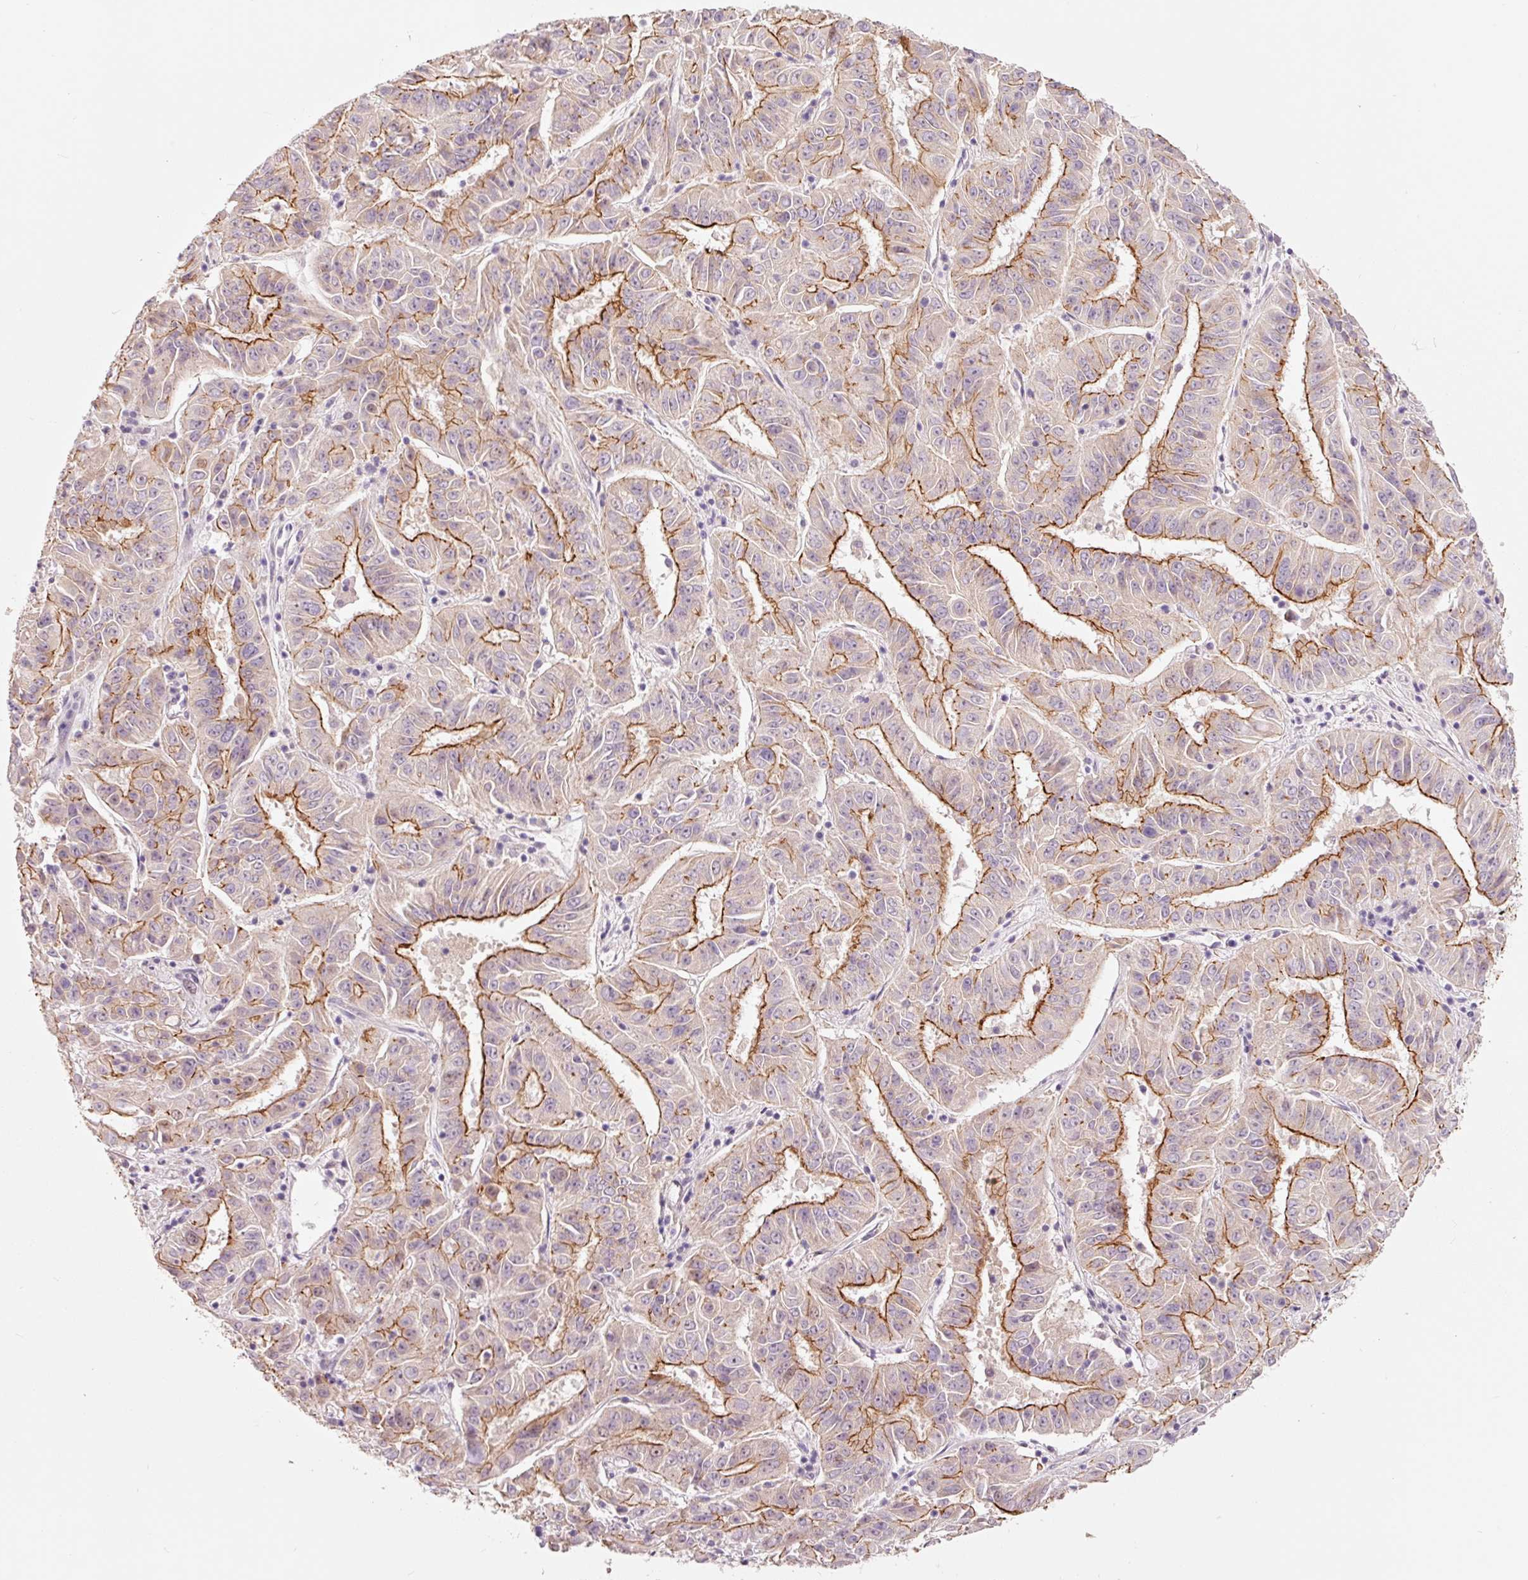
{"staining": {"intensity": "strong", "quantity": "25%-75%", "location": "cytoplasmic/membranous"}, "tissue": "pancreatic cancer", "cell_type": "Tumor cells", "image_type": "cancer", "snomed": [{"axis": "morphology", "description": "Adenocarcinoma, NOS"}, {"axis": "topography", "description": "Pancreas"}], "caption": "Strong cytoplasmic/membranous positivity for a protein is identified in about 25%-75% of tumor cells of pancreatic adenocarcinoma using immunohistochemistry (IHC).", "gene": "DAPP1", "patient": {"sex": "male", "age": 63}}